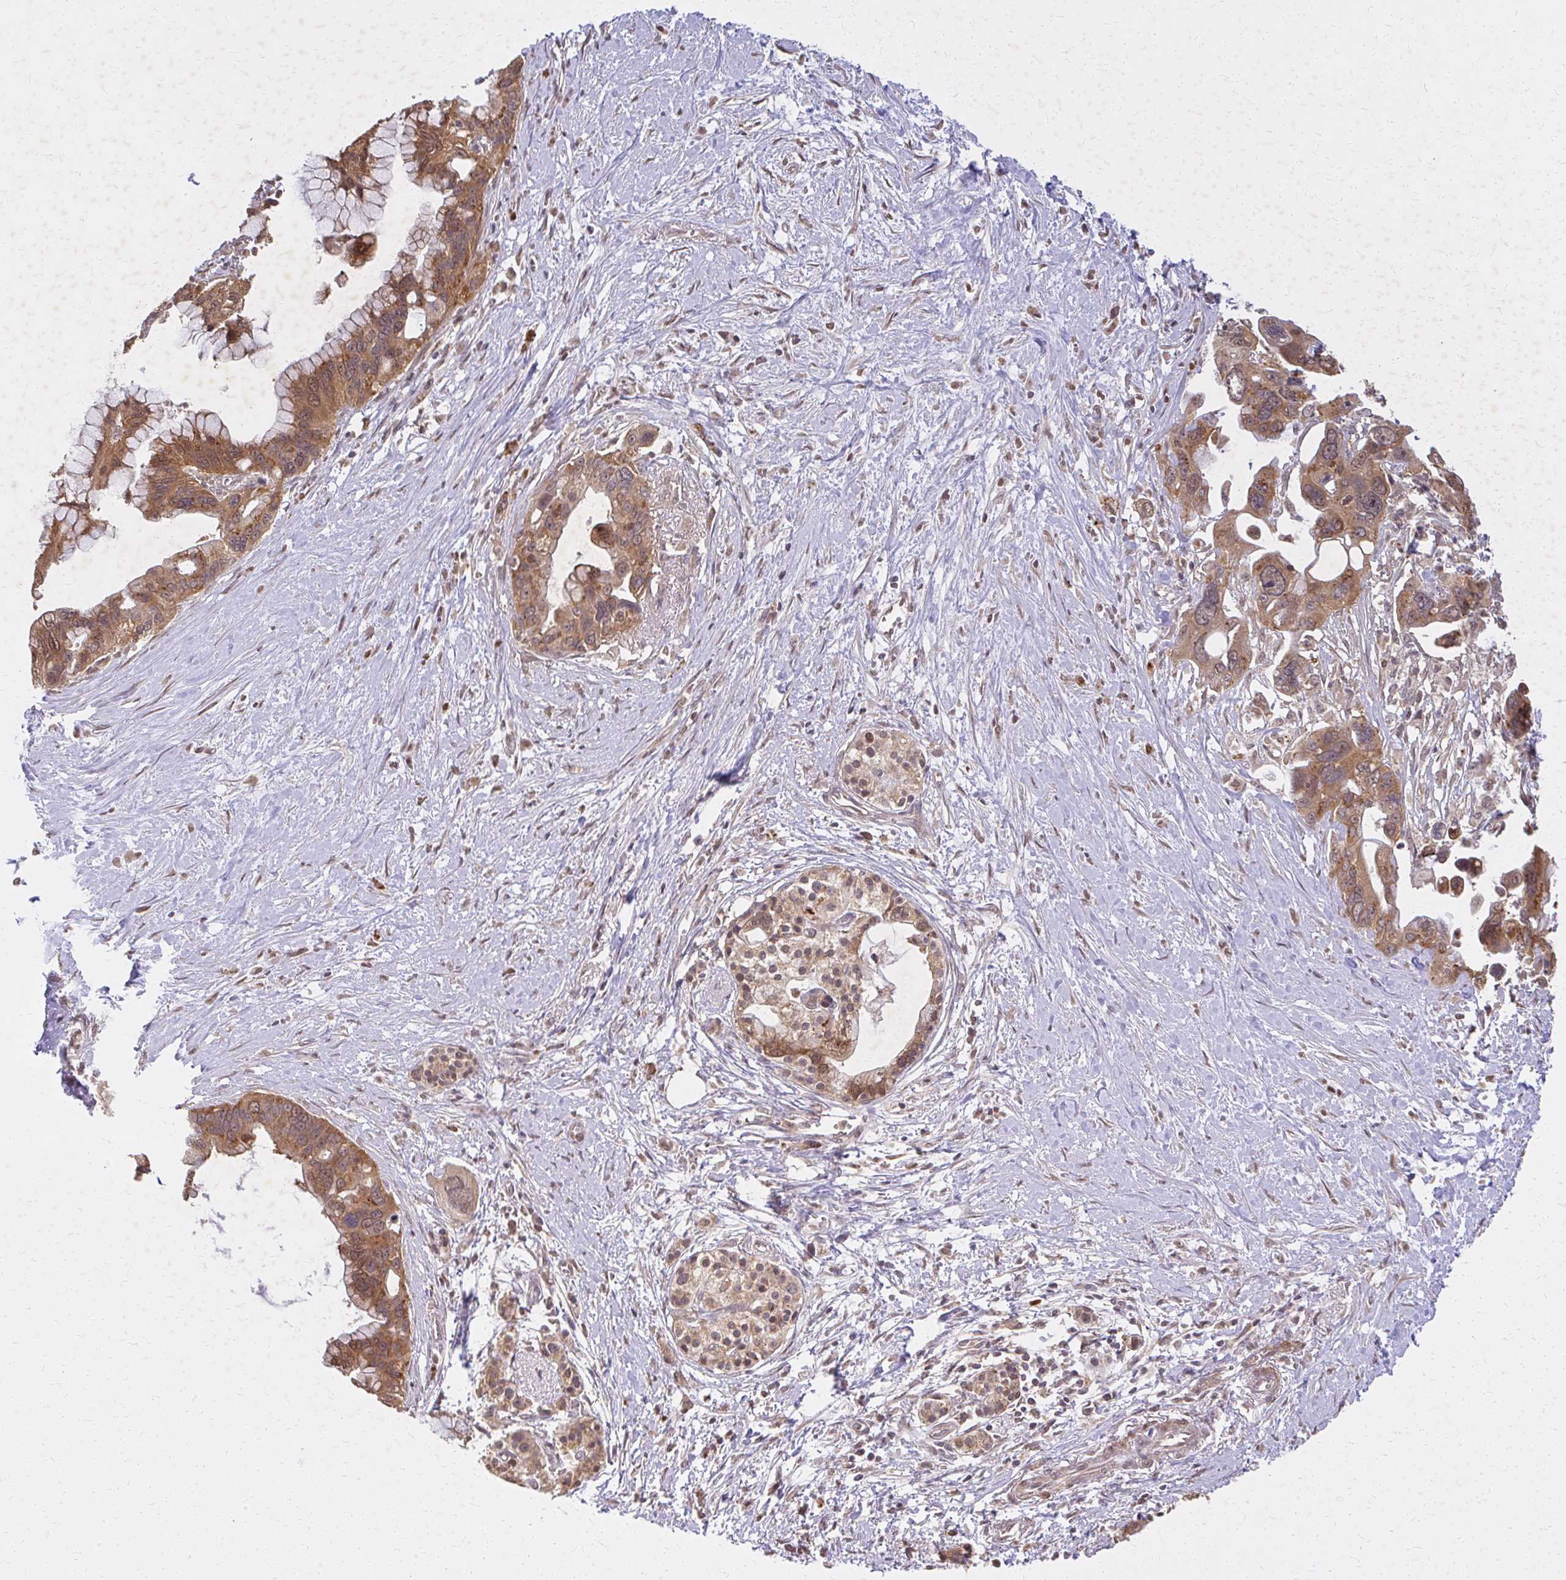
{"staining": {"intensity": "moderate", "quantity": ">75%", "location": "cytoplasmic/membranous"}, "tissue": "pancreatic cancer", "cell_type": "Tumor cells", "image_type": "cancer", "snomed": [{"axis": "morphology", "description": "Adenocarcinoma, NOS"}, {"axis": "topography", "description": "Pancreas"}], "caption": "Human pancreatic cancer stained with a brown dye demonstrates moderate cytoplasmic/membranous positive expression in approximately >75% of tumor cells.", "gene": "LARS2", "patient": {"sex": "female", "age": 83}}